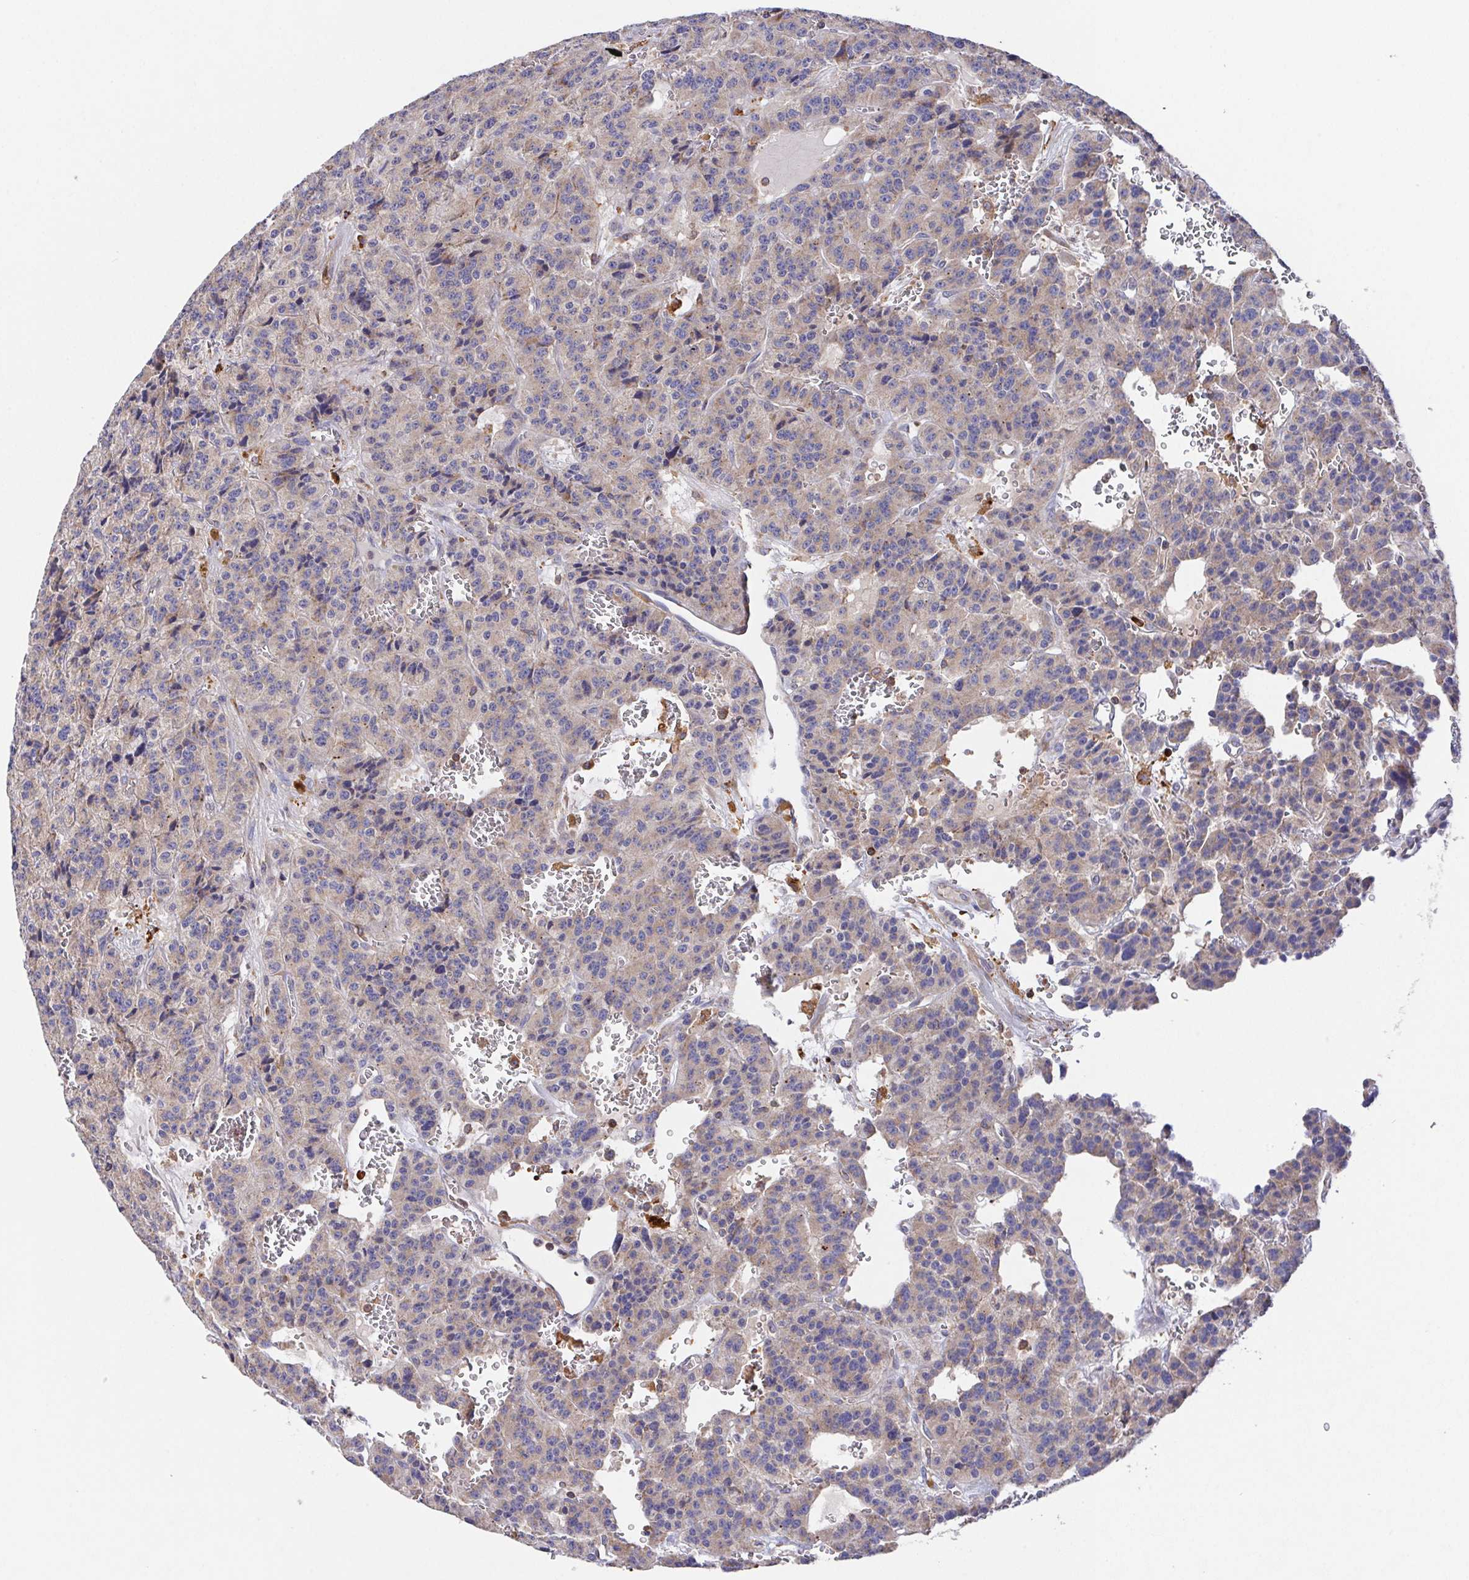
{"staining": {"intensity": "weak", "quantity": "25%-75%", "location": "cytoplasmic/membranous"}, "tissue": "carcinoid", "cell_type": "Tumor cells", "image_type": "cancer", "snomed": [{"axis": "morphology", "description": "Carcinoid, malignant, NOS"}, {"axis": "topography", "description": "Lung"}], "caption": "Carcinoid stained for a protein (brown) displays weak cytoplasmic/membranous positive staining in about 25%-75% of tumor cells.", "gene": "FAM241A", "patient": {"sex": "female", "age": 71}}